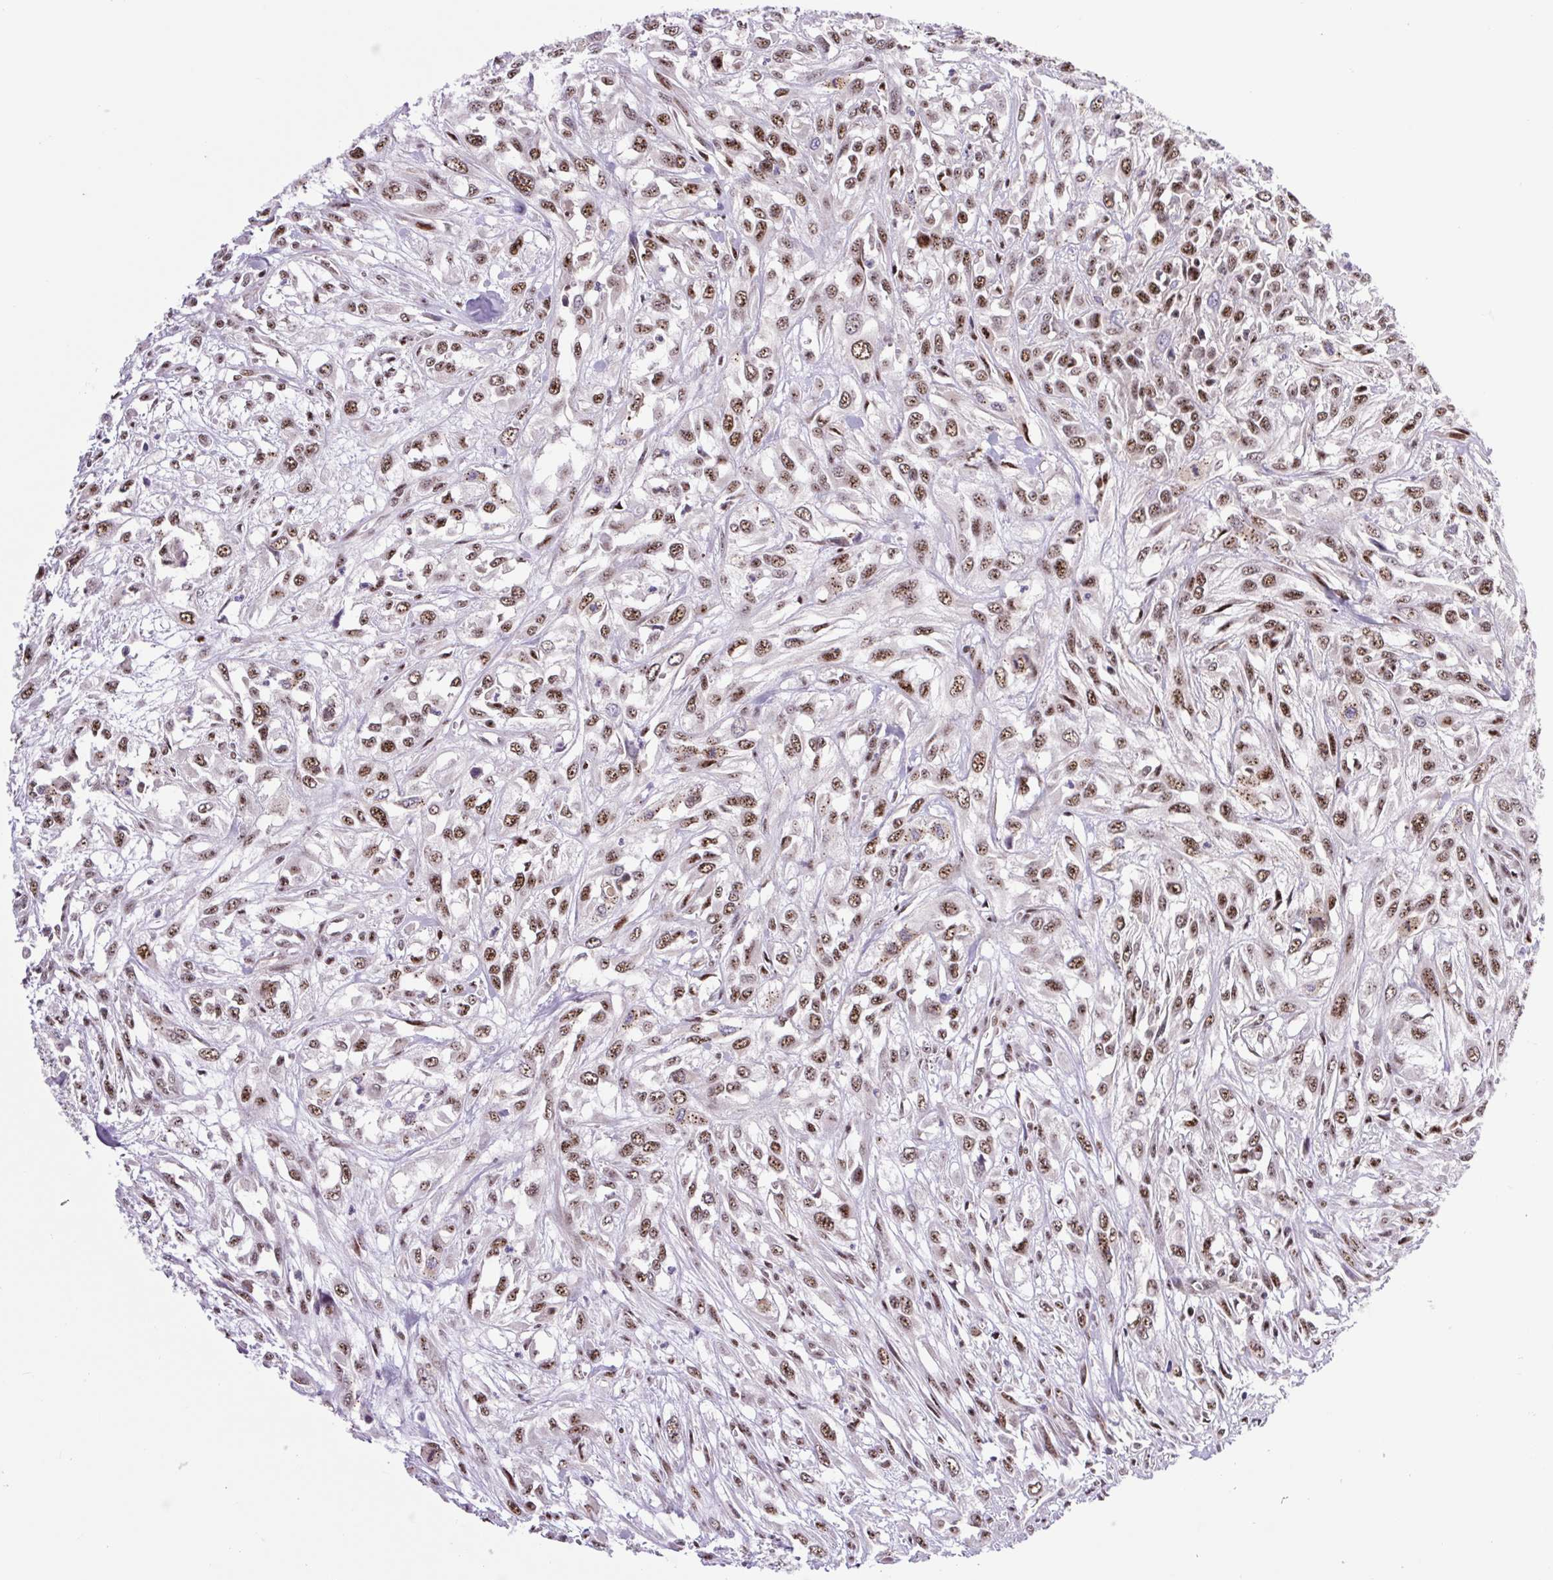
{"staining": {"intensity": "moderate", "quantity": ">75%", "location": "nuclear"}, "tissue": "urothelial cancer", "cell_type": "Tumor cells", "image_type": "cancer", "snomed": [{"axis": "morphology", "description": "Urothelial carcinoma, High grade"}, {"axis": "topography", "description": "Urinary bladder"}], "caption": "A brown stain highlights moderate nuclear expression of a protein in high-grade urothelial carcinoma tumor cells. Immunohistochemistry stains the protein in brown and the nuclei are stained blue.", "gene": "ERG", "patient": {"sex": "male", "age": 67}}